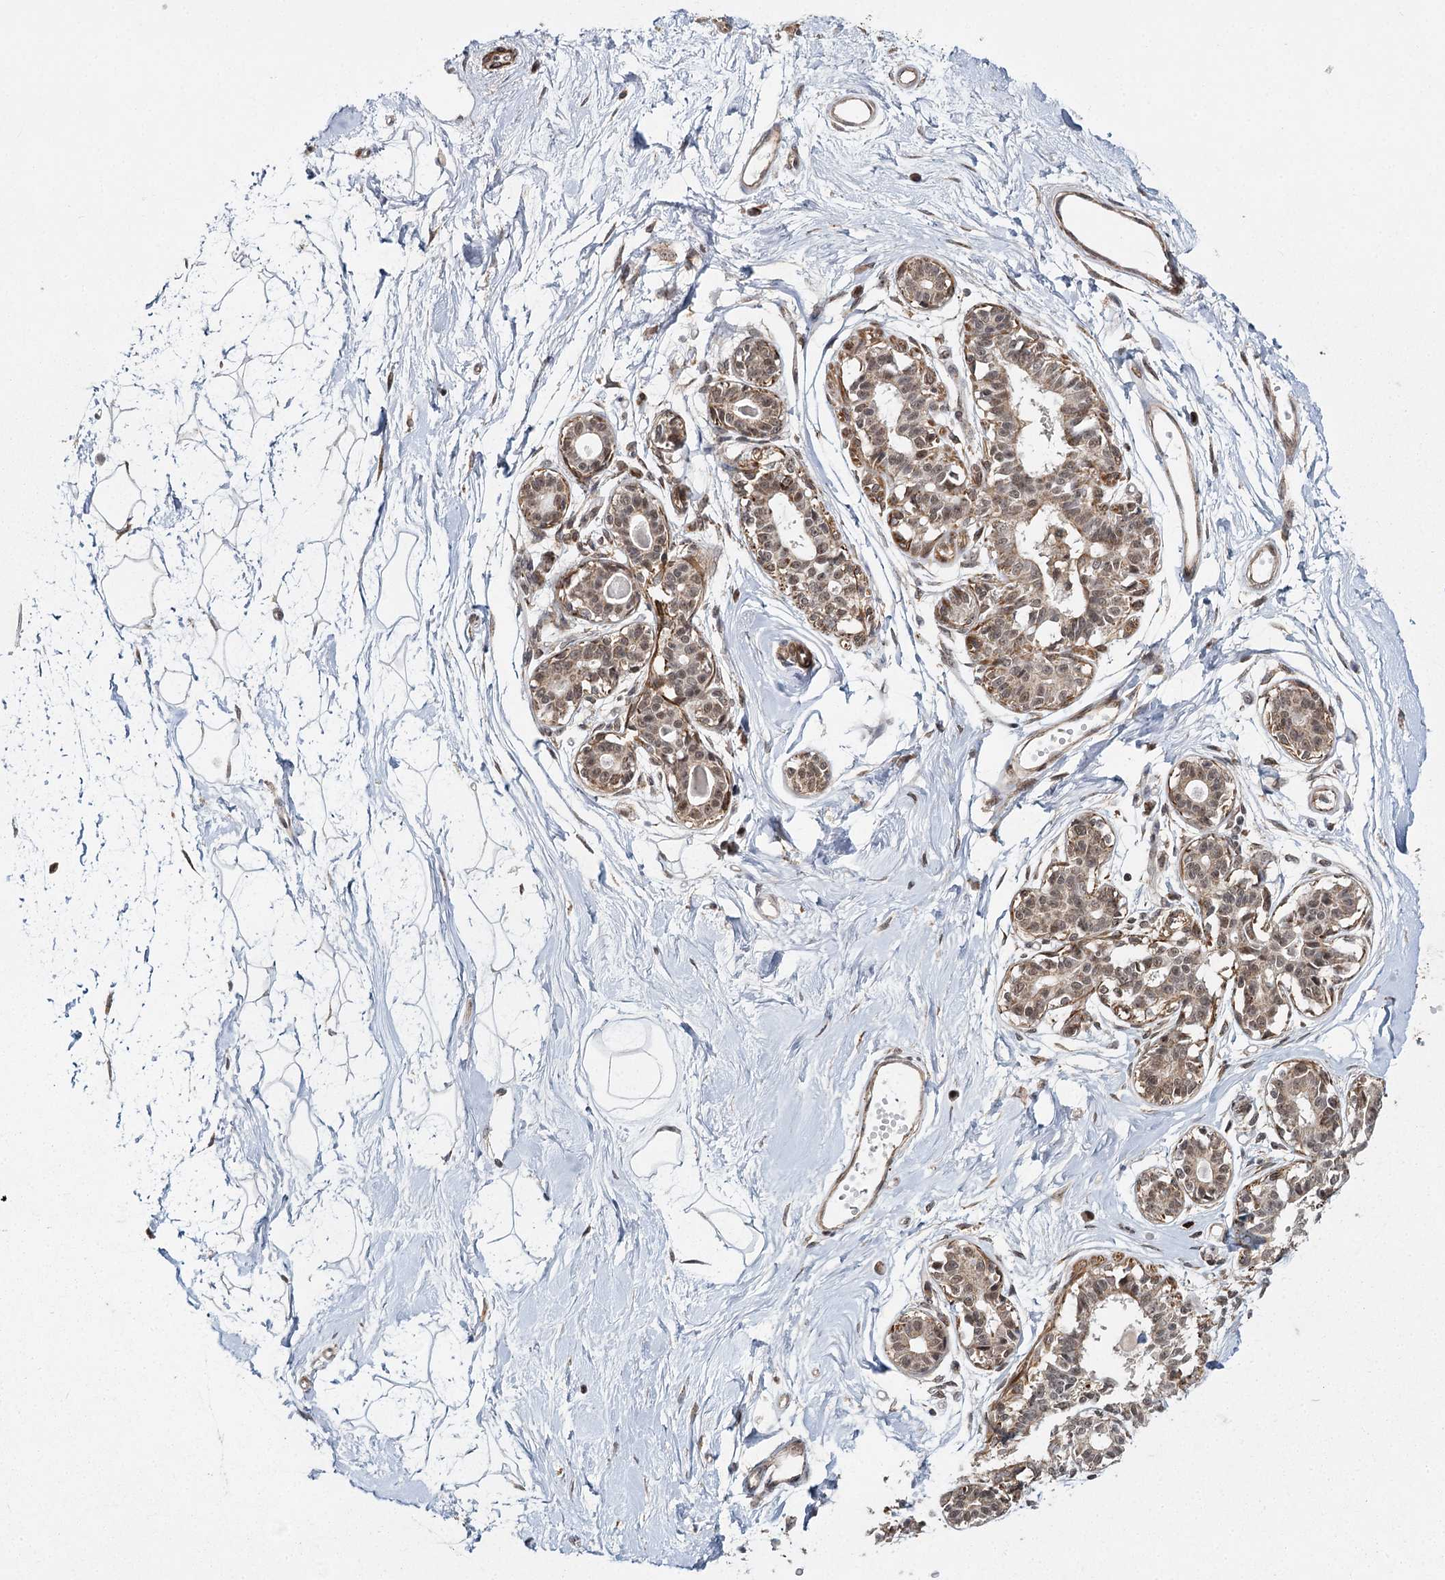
{"staining": {"intensity": "moderate", "quantity": ">75%", "location": "nuclear"}, "tissue": "breast", "cell_type": "Adipocytes", "image_type": "normal", "snomed": [{"axis": "morphology", "description": "Normal tissue, NOS"}, {"axis": "topography", "description": "Breast"}], "caption": "Brown immunohistochemical staining in unremarkable human breast reveals moderate nuclear positivity in about >75% of adipocytes. (DAB (3,3'-diaminobenzidine) IHC with brightfield microscopy, high magnification).", "gene": "ZCCHC24", "patient": {"sex": "female", "age": 45}}